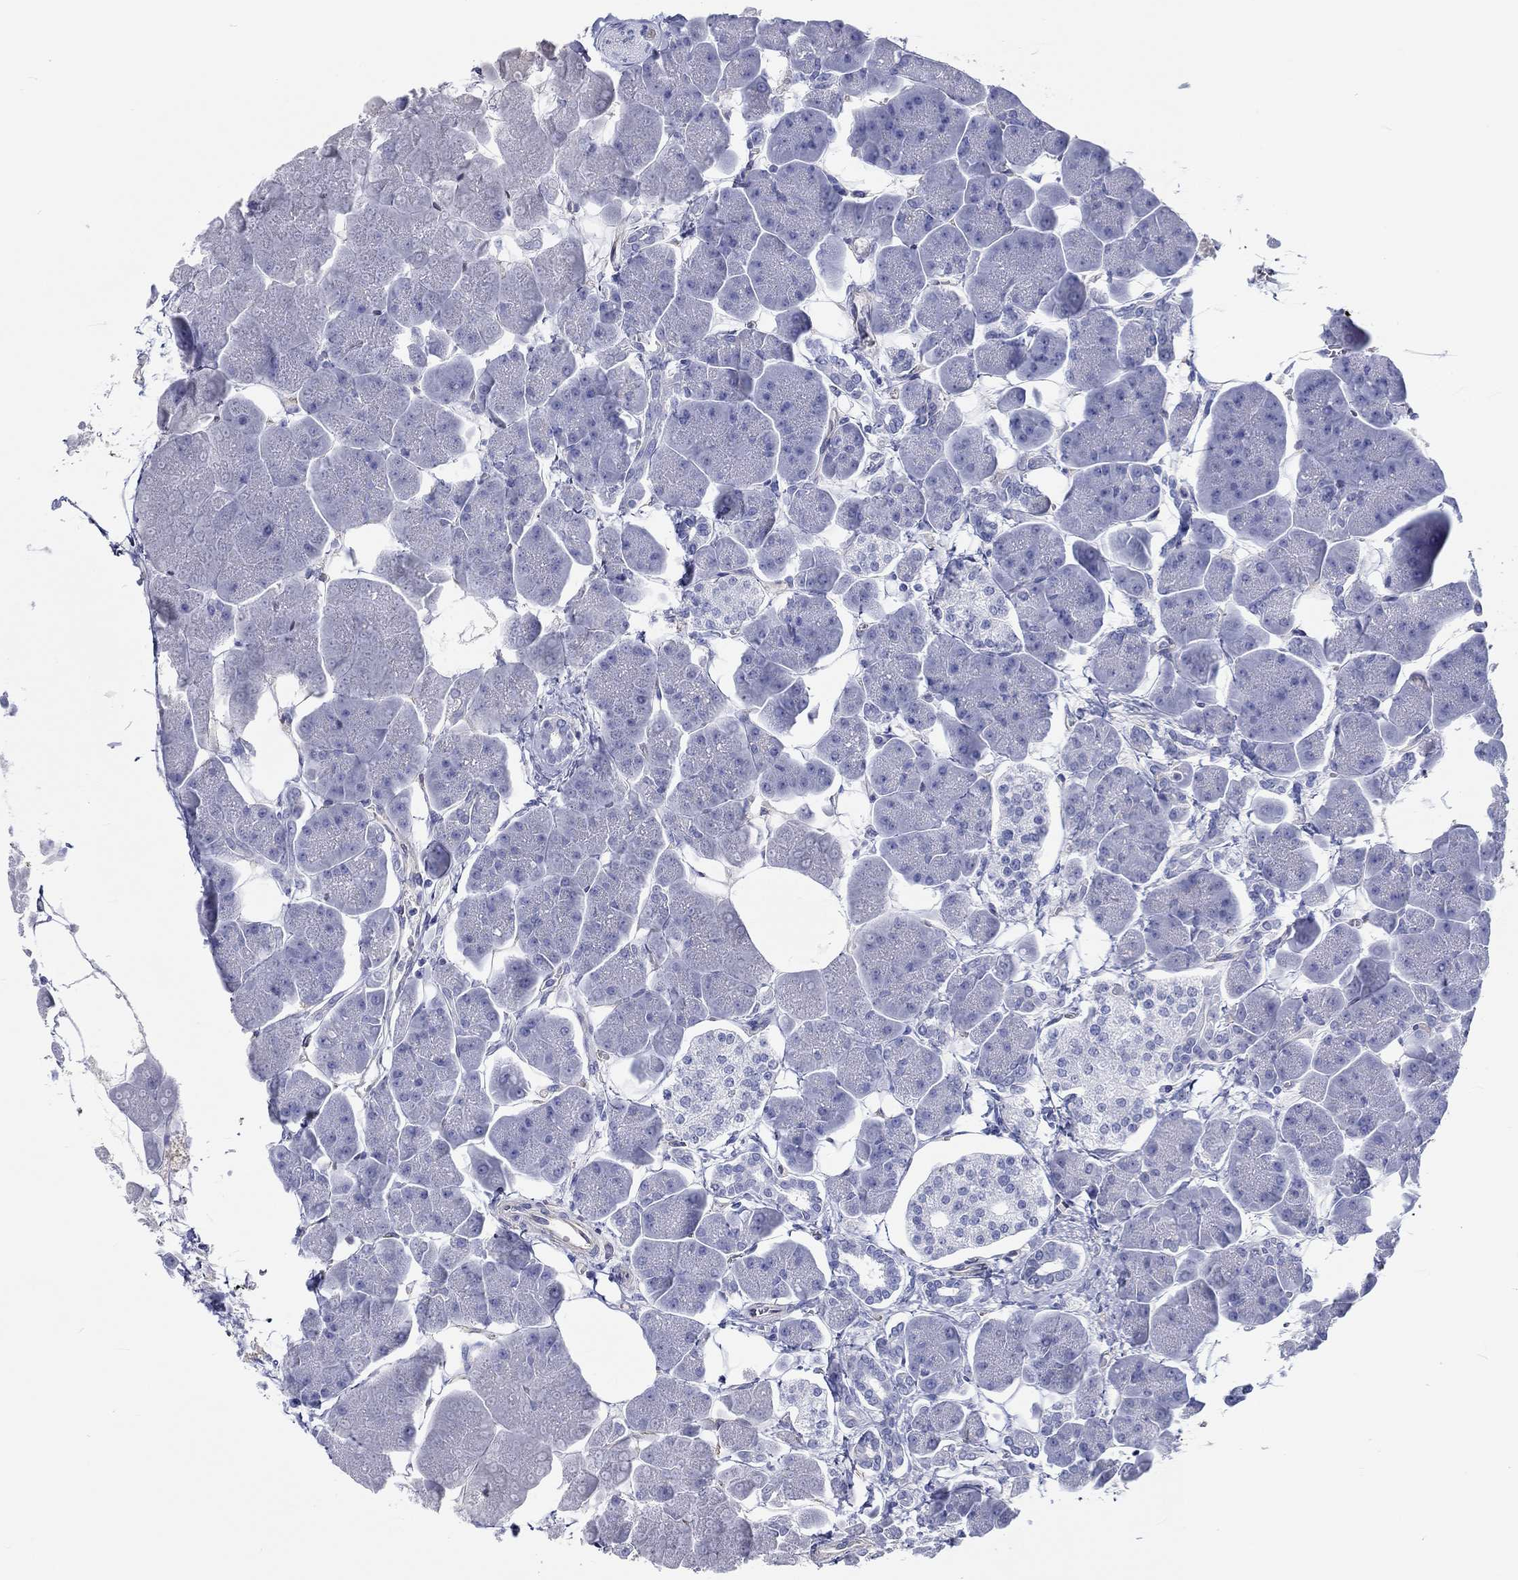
{"staining": {"intensity": "negative", "quantity": "none", "location": "none"}, "tissue": "pancreas", "cell_type": "Exocrine glandular cells", "image_type": "normal", "snomed": [{"axis": "morphology", "description": "Normal tissue, NOS"}, {"axis": "topography", "description": "Adipose tissue"}, {"axis": "topography", "description": "Pancreas"}, {"axis": "topography", "description": "Peripheral nerve tissue"}], "caption": "Image shows no protein expression in exocrine glandular cells of benign pancreas. (DAB (3,3'-diaminobenzidine) immunohistochemistry with hematoxylin counter stain).", "gene": "CDY1B", "patient": {"sex": "female", "age": 58}}